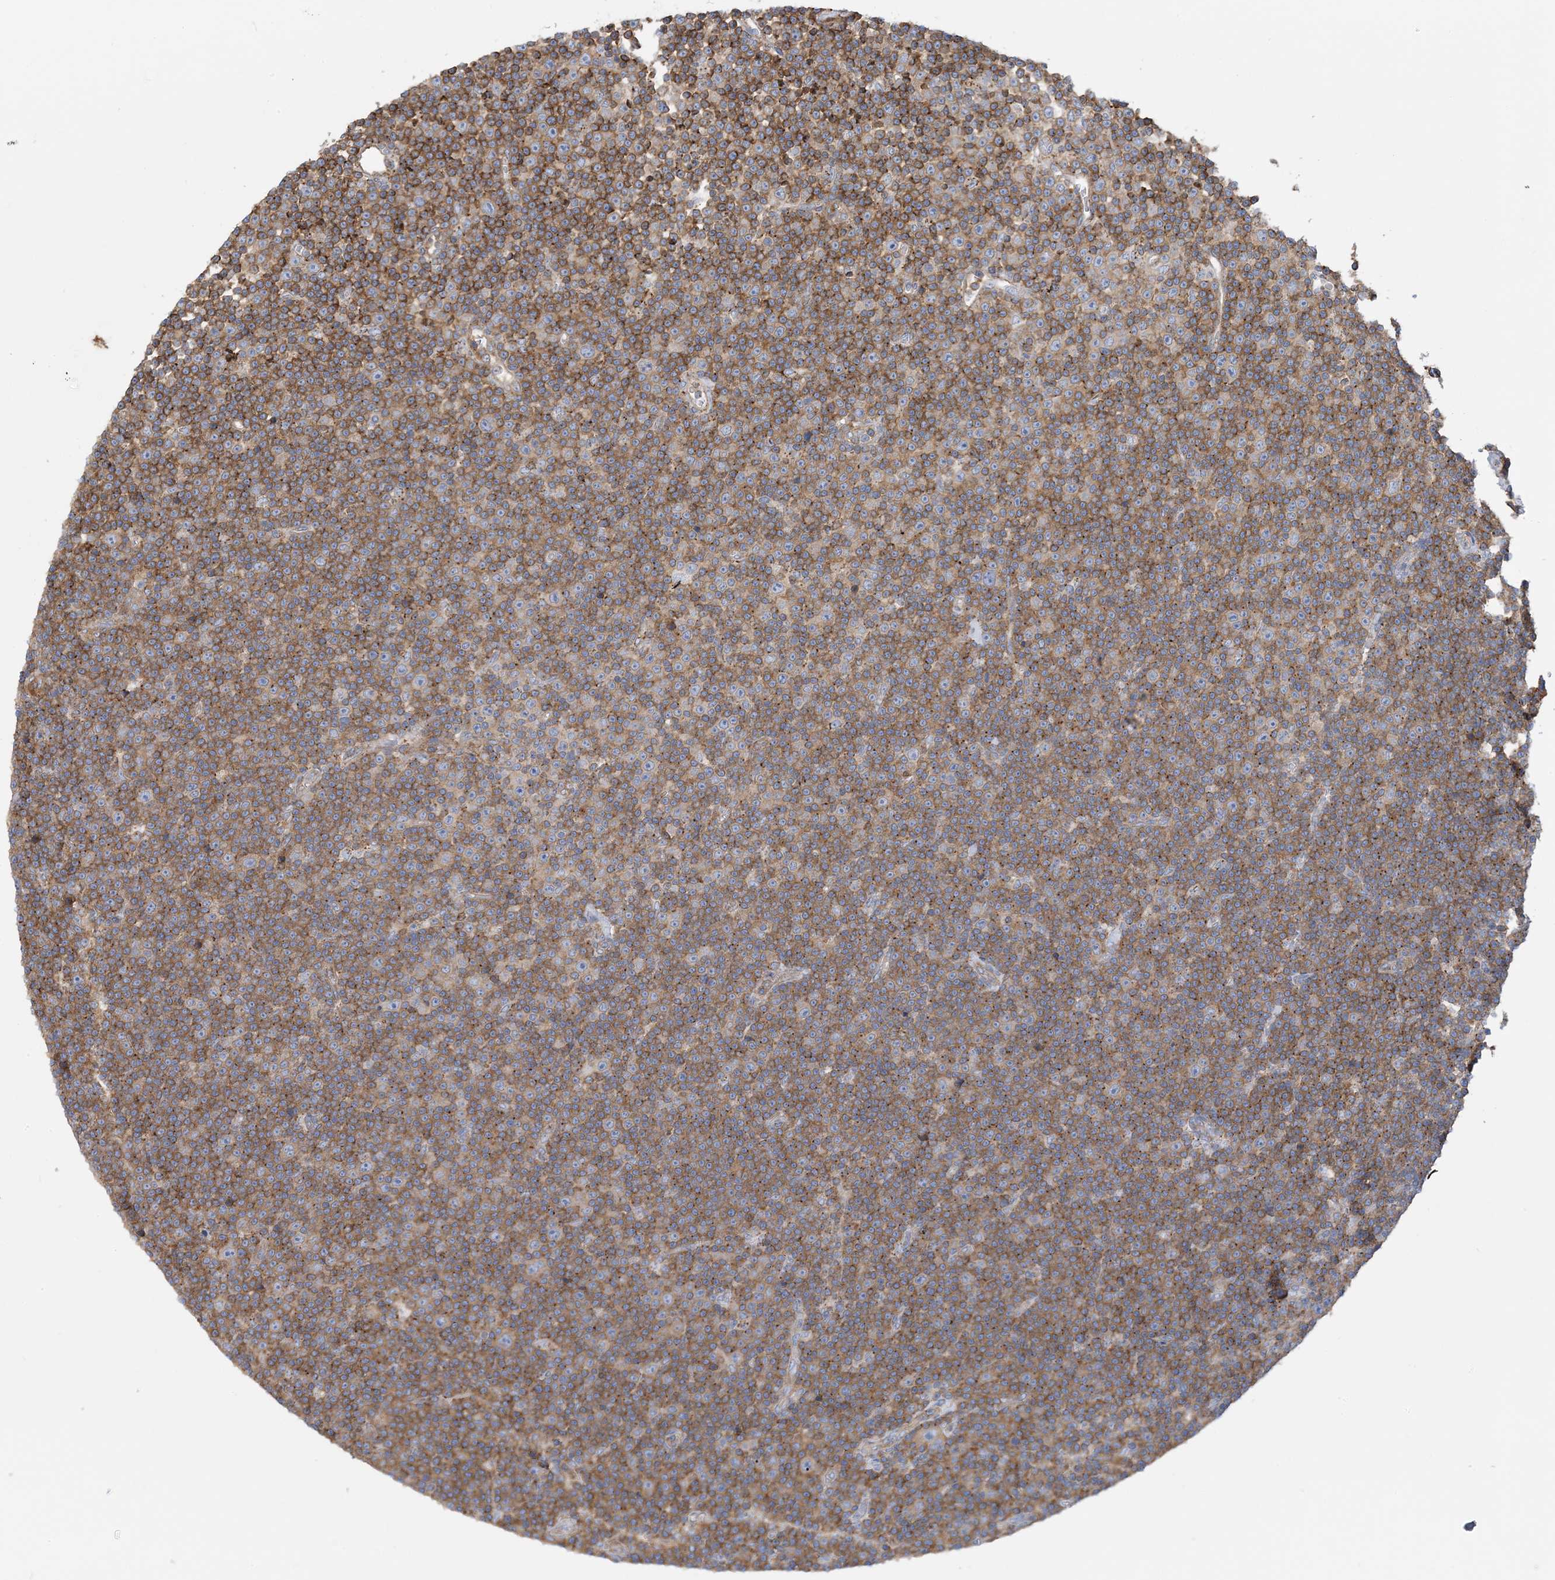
{"staining": {"intensity": "moderate", "quantity": ">75%", "location": "cytoplasmic/membranous"}, "tissue": "lymphoma", "cell_type": "Tumor cells", "image_type": "cancer", "snomed": [{"axis": "morphology", "description": "Malignant lymphoma, non-Hodgkin's type, Low grade"}, {"axis": "topography", "description": "Lymph node"}], "caption": "Protein expression analysis of human low-grade malignant lymphoma, non-Hodgkin's type reveals moderate cytoplasmic/membranous positivity in approximately >75% of tumor cells. The protein is stained brown, and the nuclei are stained in blue (DAB (3,3'-diaminobenzidine) IHC with brightfield microscopy, high magnification).", "gene": "CALHM5", "patient": {"sex": "female", "age": 67}}